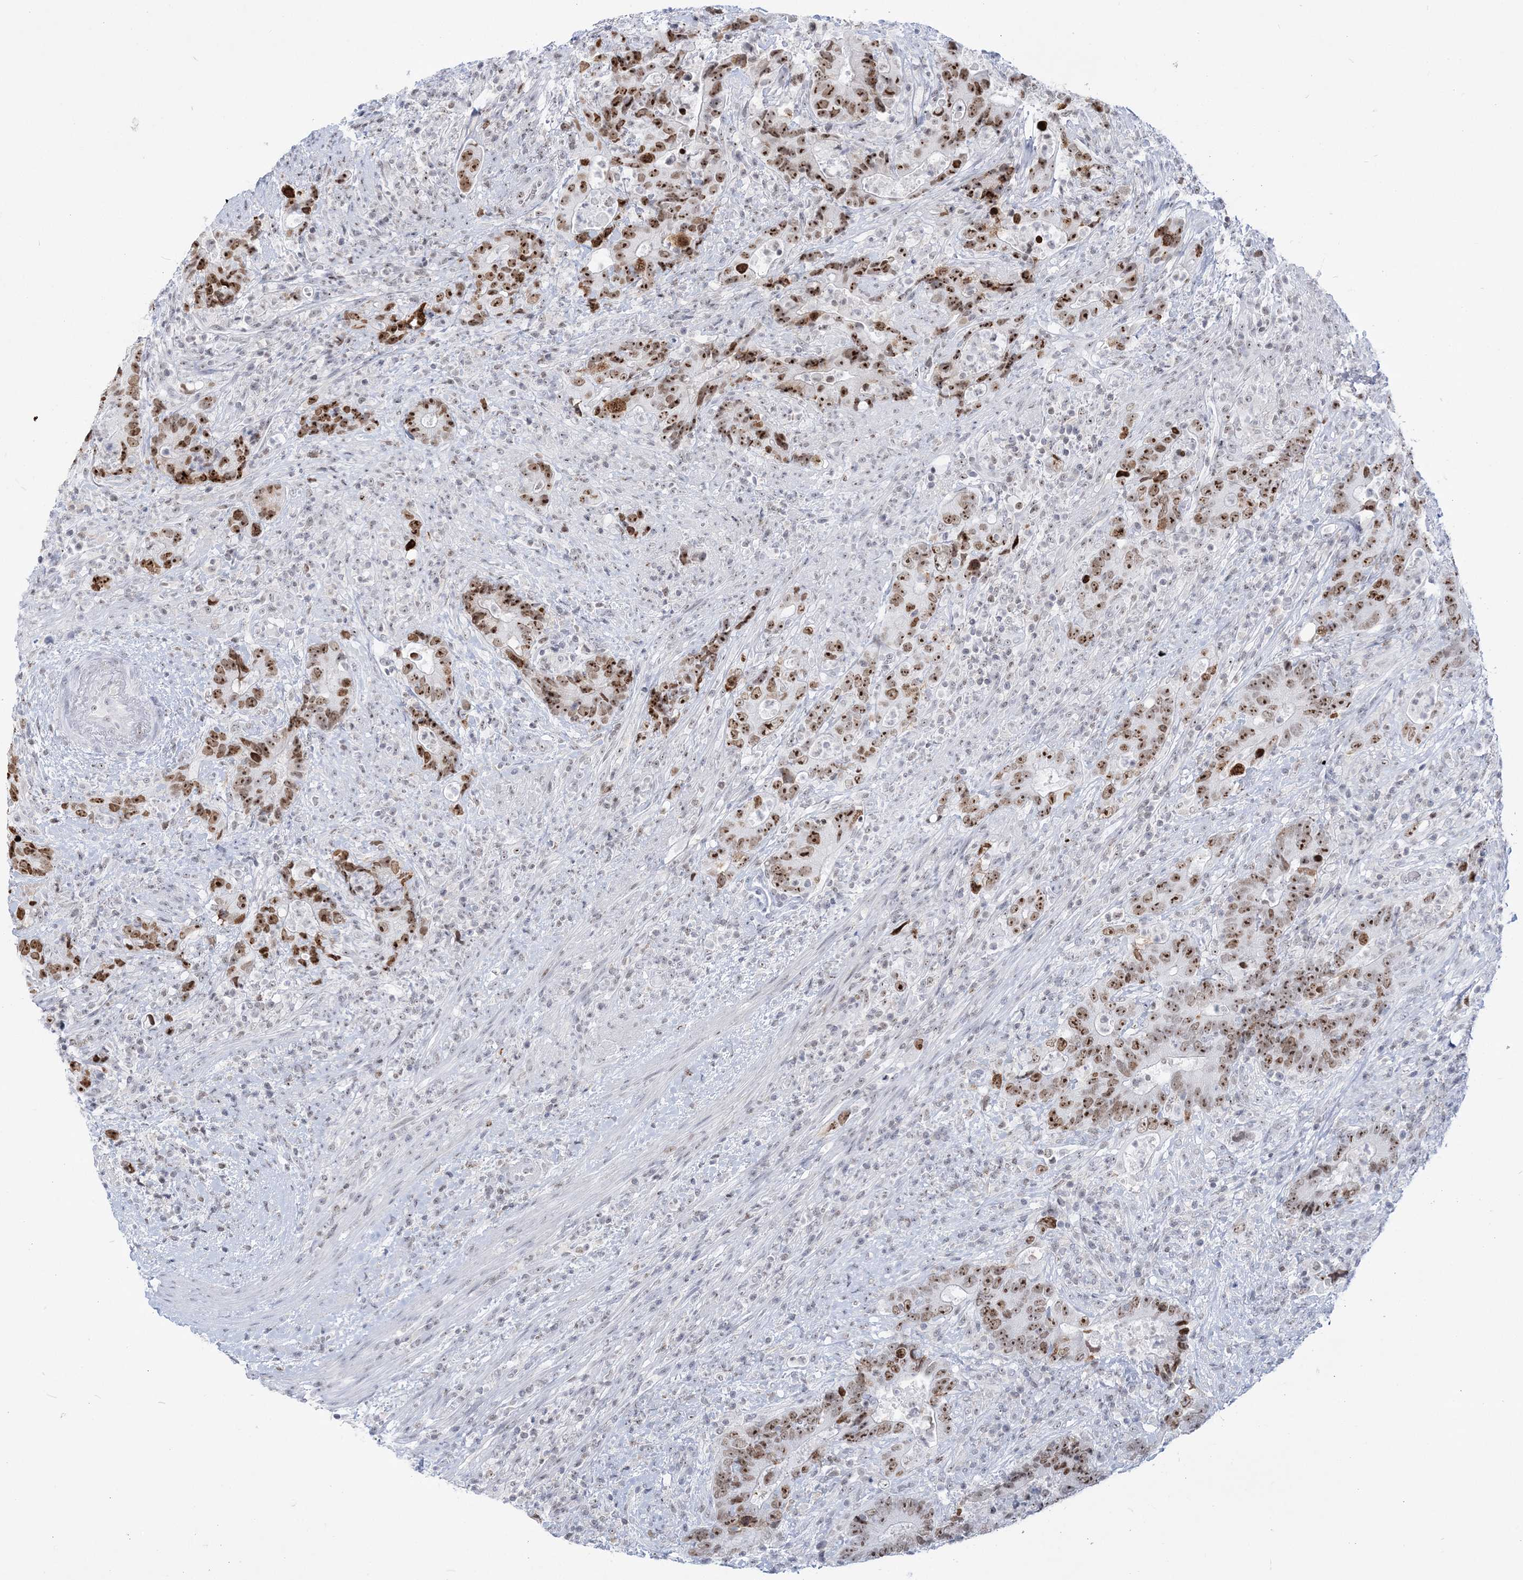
{"staining": {"intensity": "strong", "quantity": ">75%", "location": "nuclear"}, "tissue": "colorectal cancer", "cell_type": "Tumor cells", "image_type": "cancer", "snomed": [{"axis": "morphology", "description": "Adenocarcinoma, NOS"}, {"axis": "topography", "description": "Colon"}], "caption": "Immunohistochemical staining of human colorectal cancer reveals high levels of strong nuclear protein staining in about >75% of tumor cells.", "gene": "DDX21", "patient": {"sex": "female", "age": 75}}